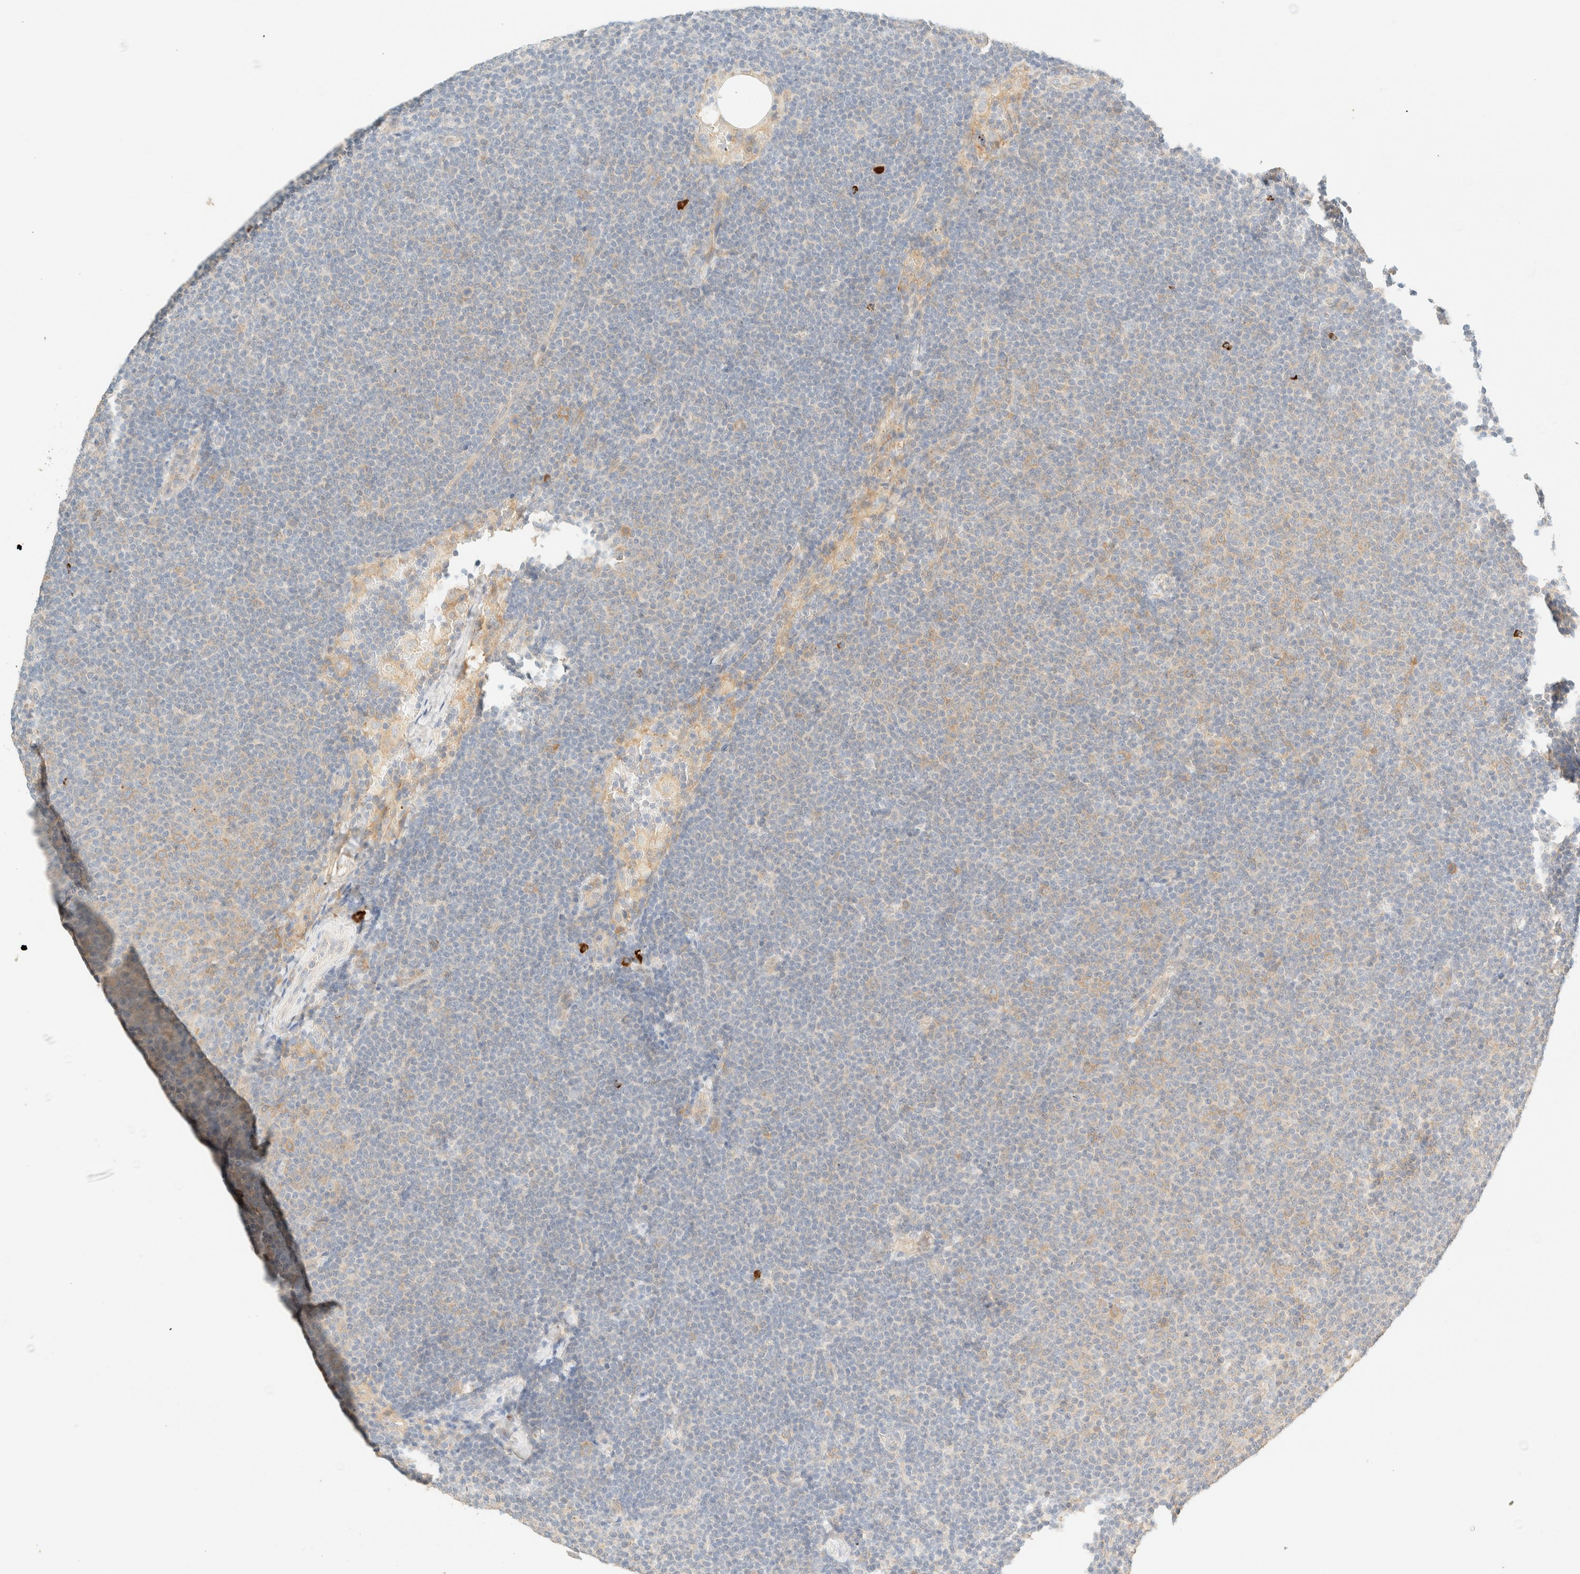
{"staining": {"intensity": "weak", "quantity": "<25%", "location": "cytoplasmic/membranous"}, "tissue": "lymphoma", "cell_type": "Tumor cells", "image_type": "cancer", "snomed": [{"axis": "morphology", "description": "Malignant lymphoma, non-Hodgkin's type, Low grade"}, {"axis": "topography", "description": "Lymph node"}], "caption": "Micrograph shows no significant protein expression in tumor cells of lymphoma.", "gene": "FHOD1", "patient": {"sex": "female", "age": 53}}